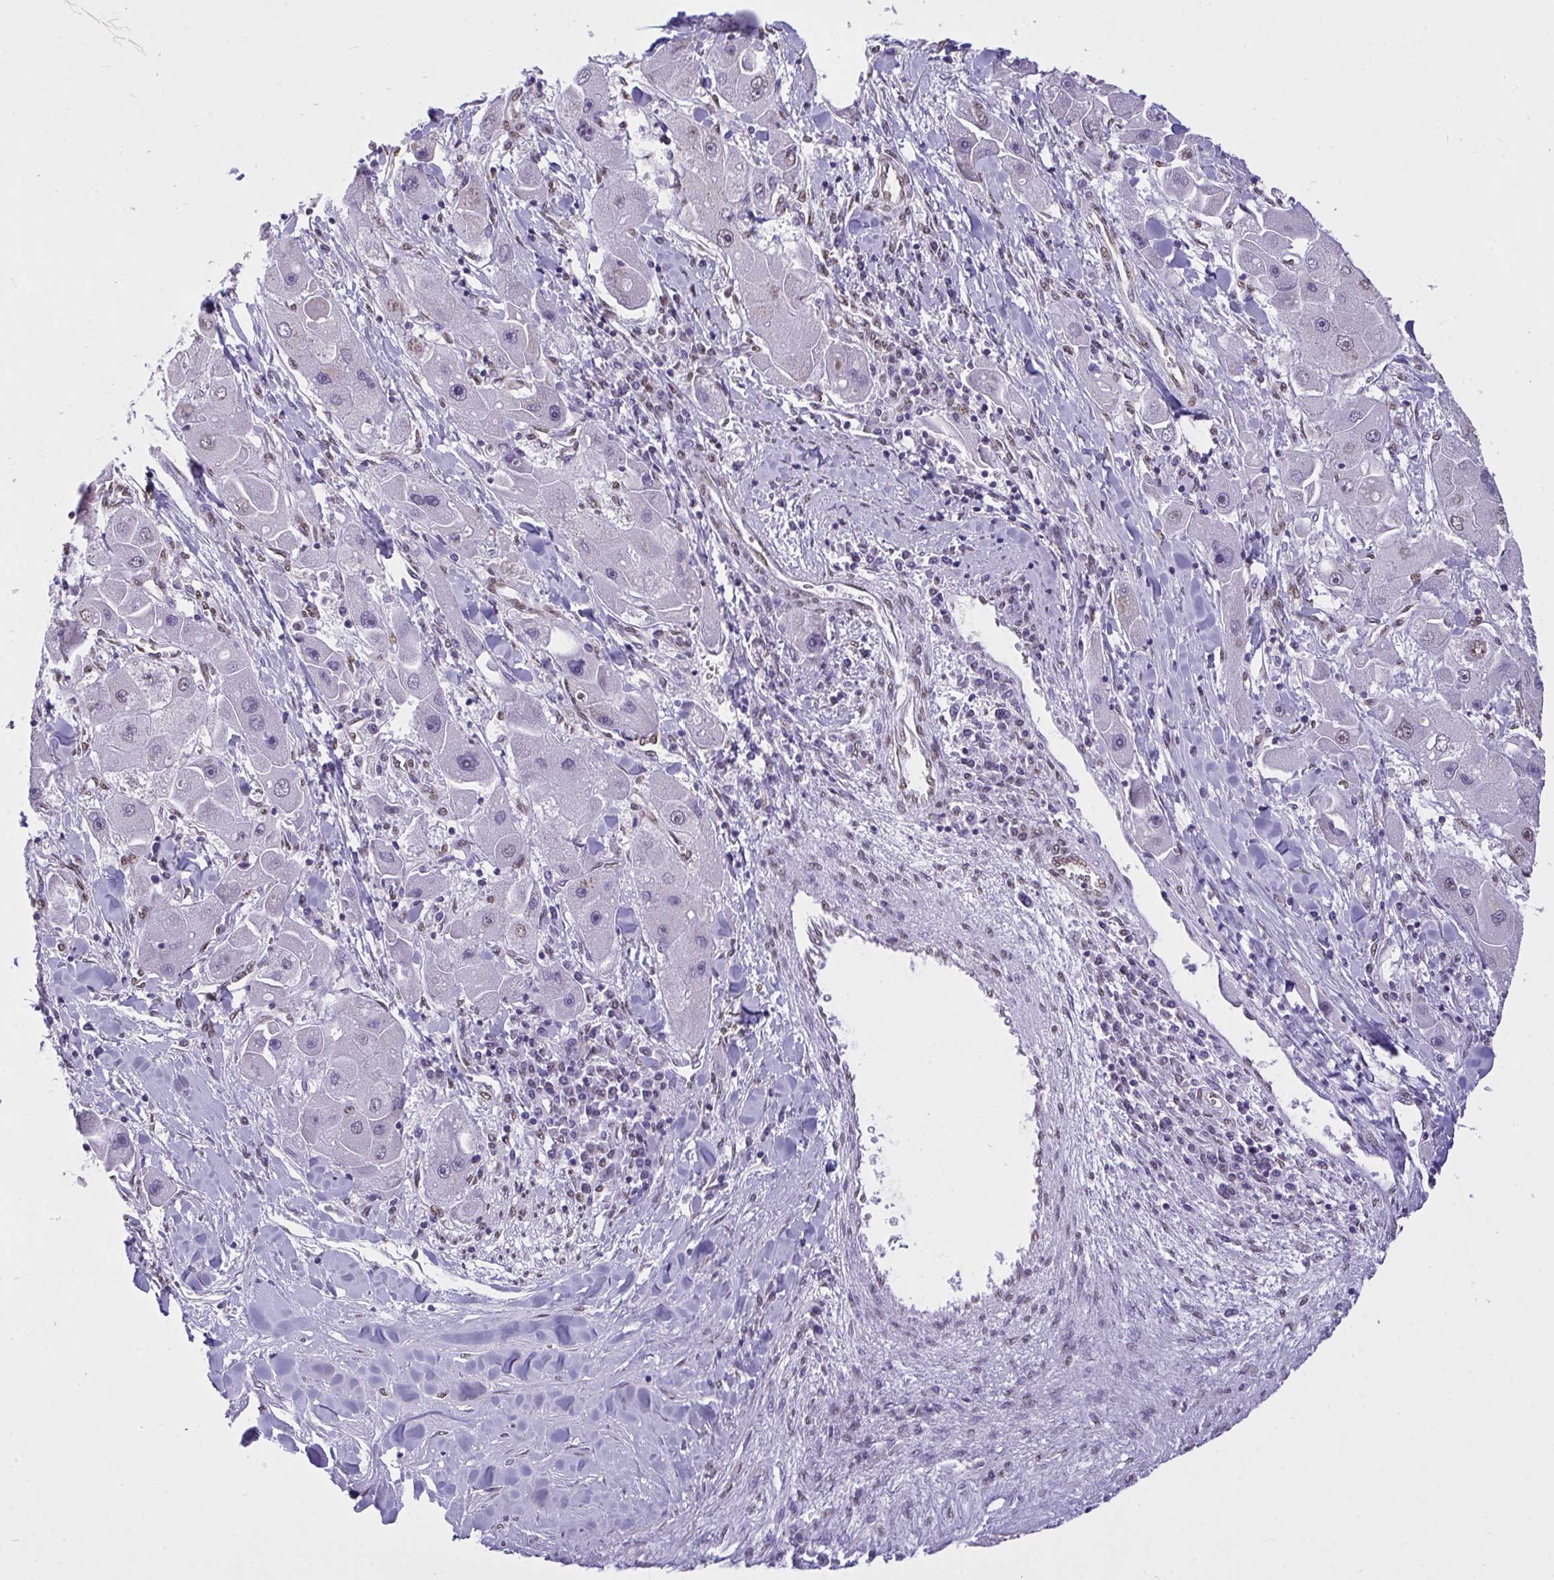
{"staining": {"intensity": "weak", "quantity": "<25%", "location": "nuclear"}, "tissue": "liver cancer", "cell_type": "Tumor cells", "image_type": "cancer", "snomed": [{"axis": "morphology", "description": "Carcinoma, Hepatocellular, NOS"}, {"axis": "topography", "description": "Liver"}], "caption": "This is an immunohistochemistry (IHC) photomicrograph of liver cancer. There is no expression in tumor cells.", "gene": "SEMA6B", "patient": {"sex": "male", "age": 24}}